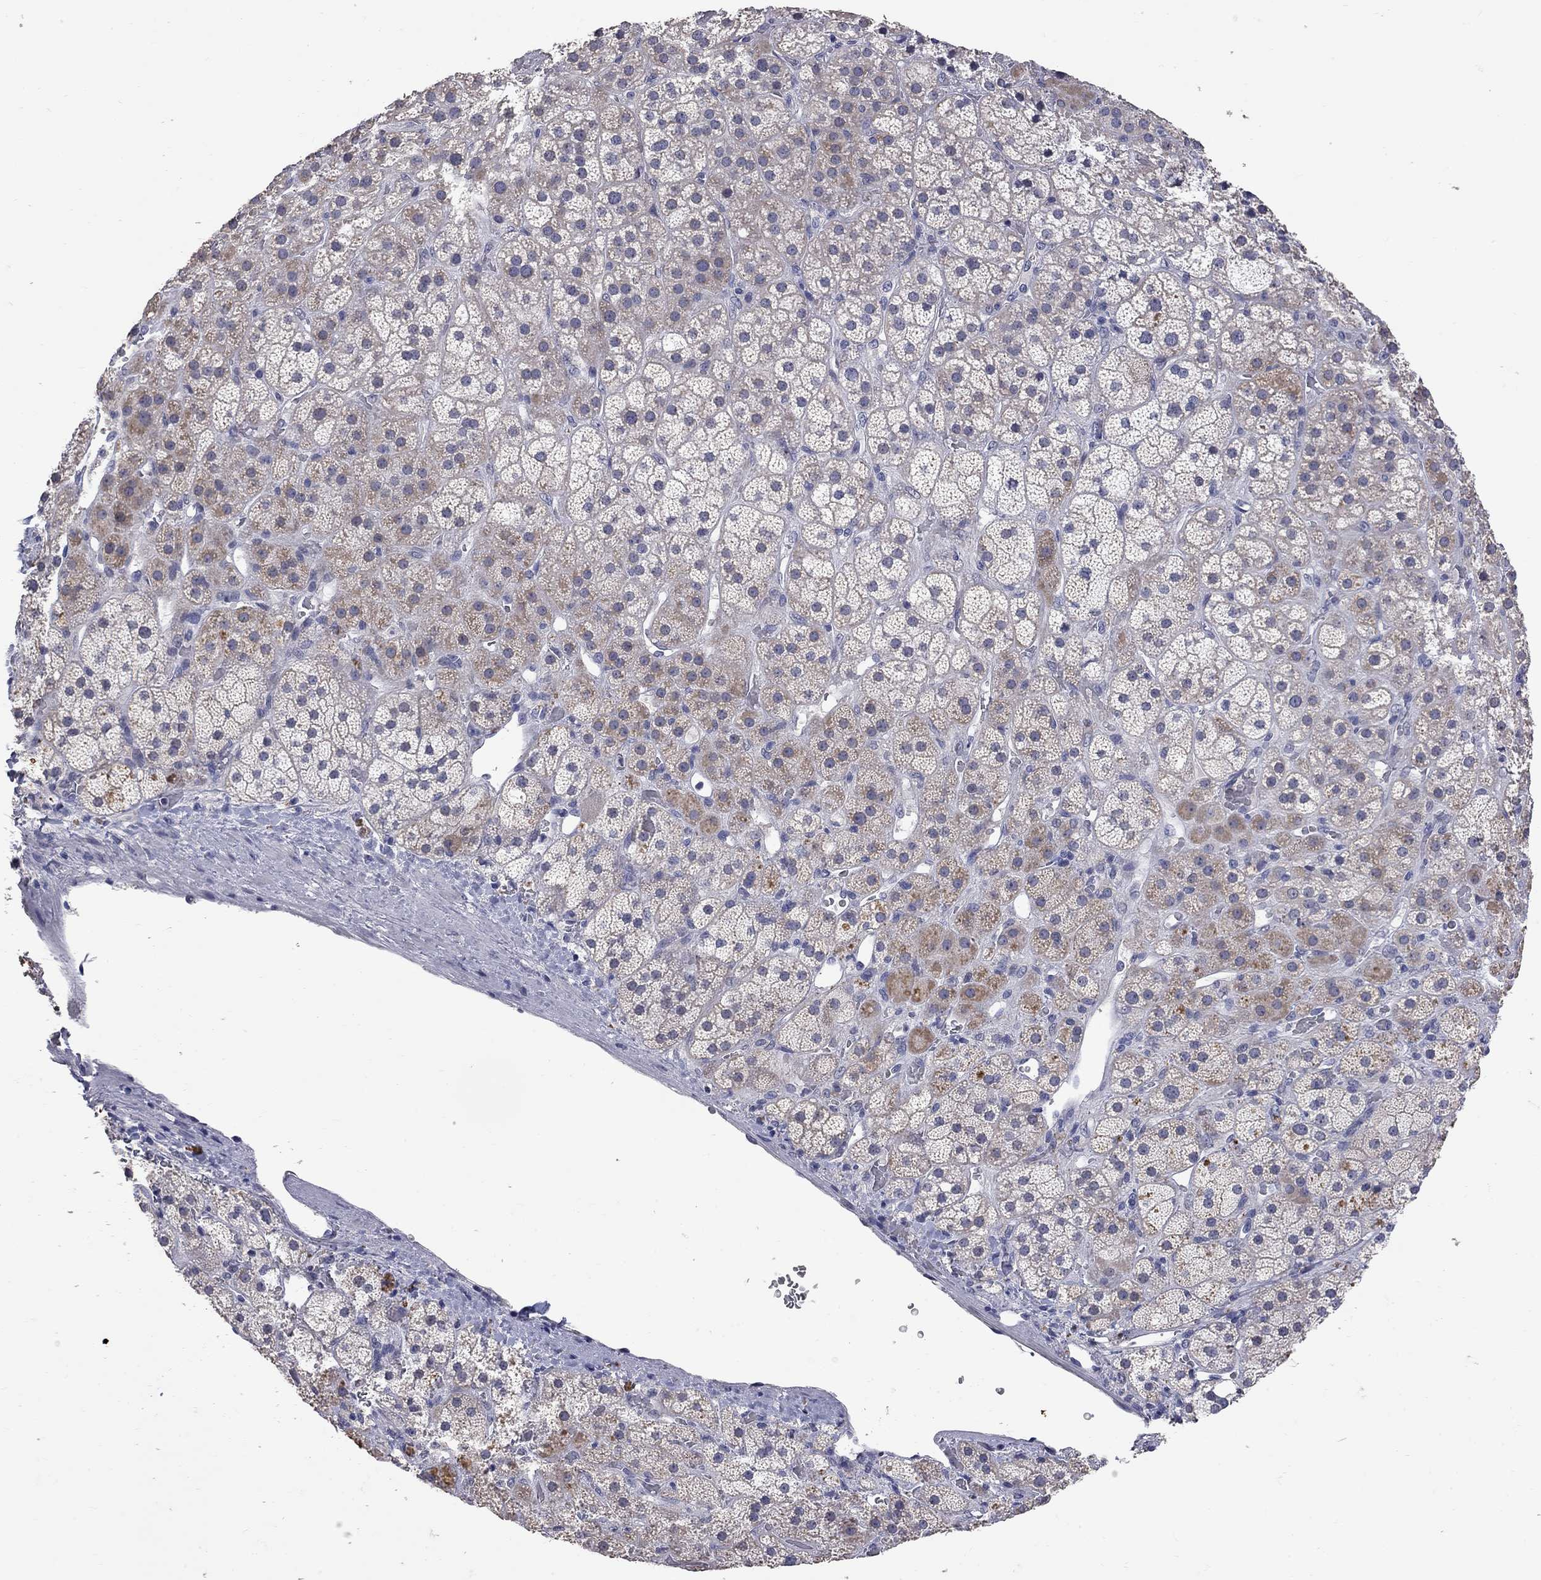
{"staining": {"intensity": "moderate", "quantity": "<25%", "location": "cytoplasmic/membranous"}, "tissue": "adrenal gland", "cell_type": "Glandular cells", "image_type": "normal", "snomed": [{"axis": "morphology", "description": "Normal tissue, NOS"}, {"axis": "topography", "description": "Adrenal gland"}], "caption": "Immunohistochemistry (IHC) micrograph of unremarkable human adrenal gland stained for a protein (brown), which demonstrates low levels of moderate cytoplasmic/membranous positivity in about <25% of glandular cells.", "gene": "NOS2", "patient": {"sex": "male", "age": 57}}